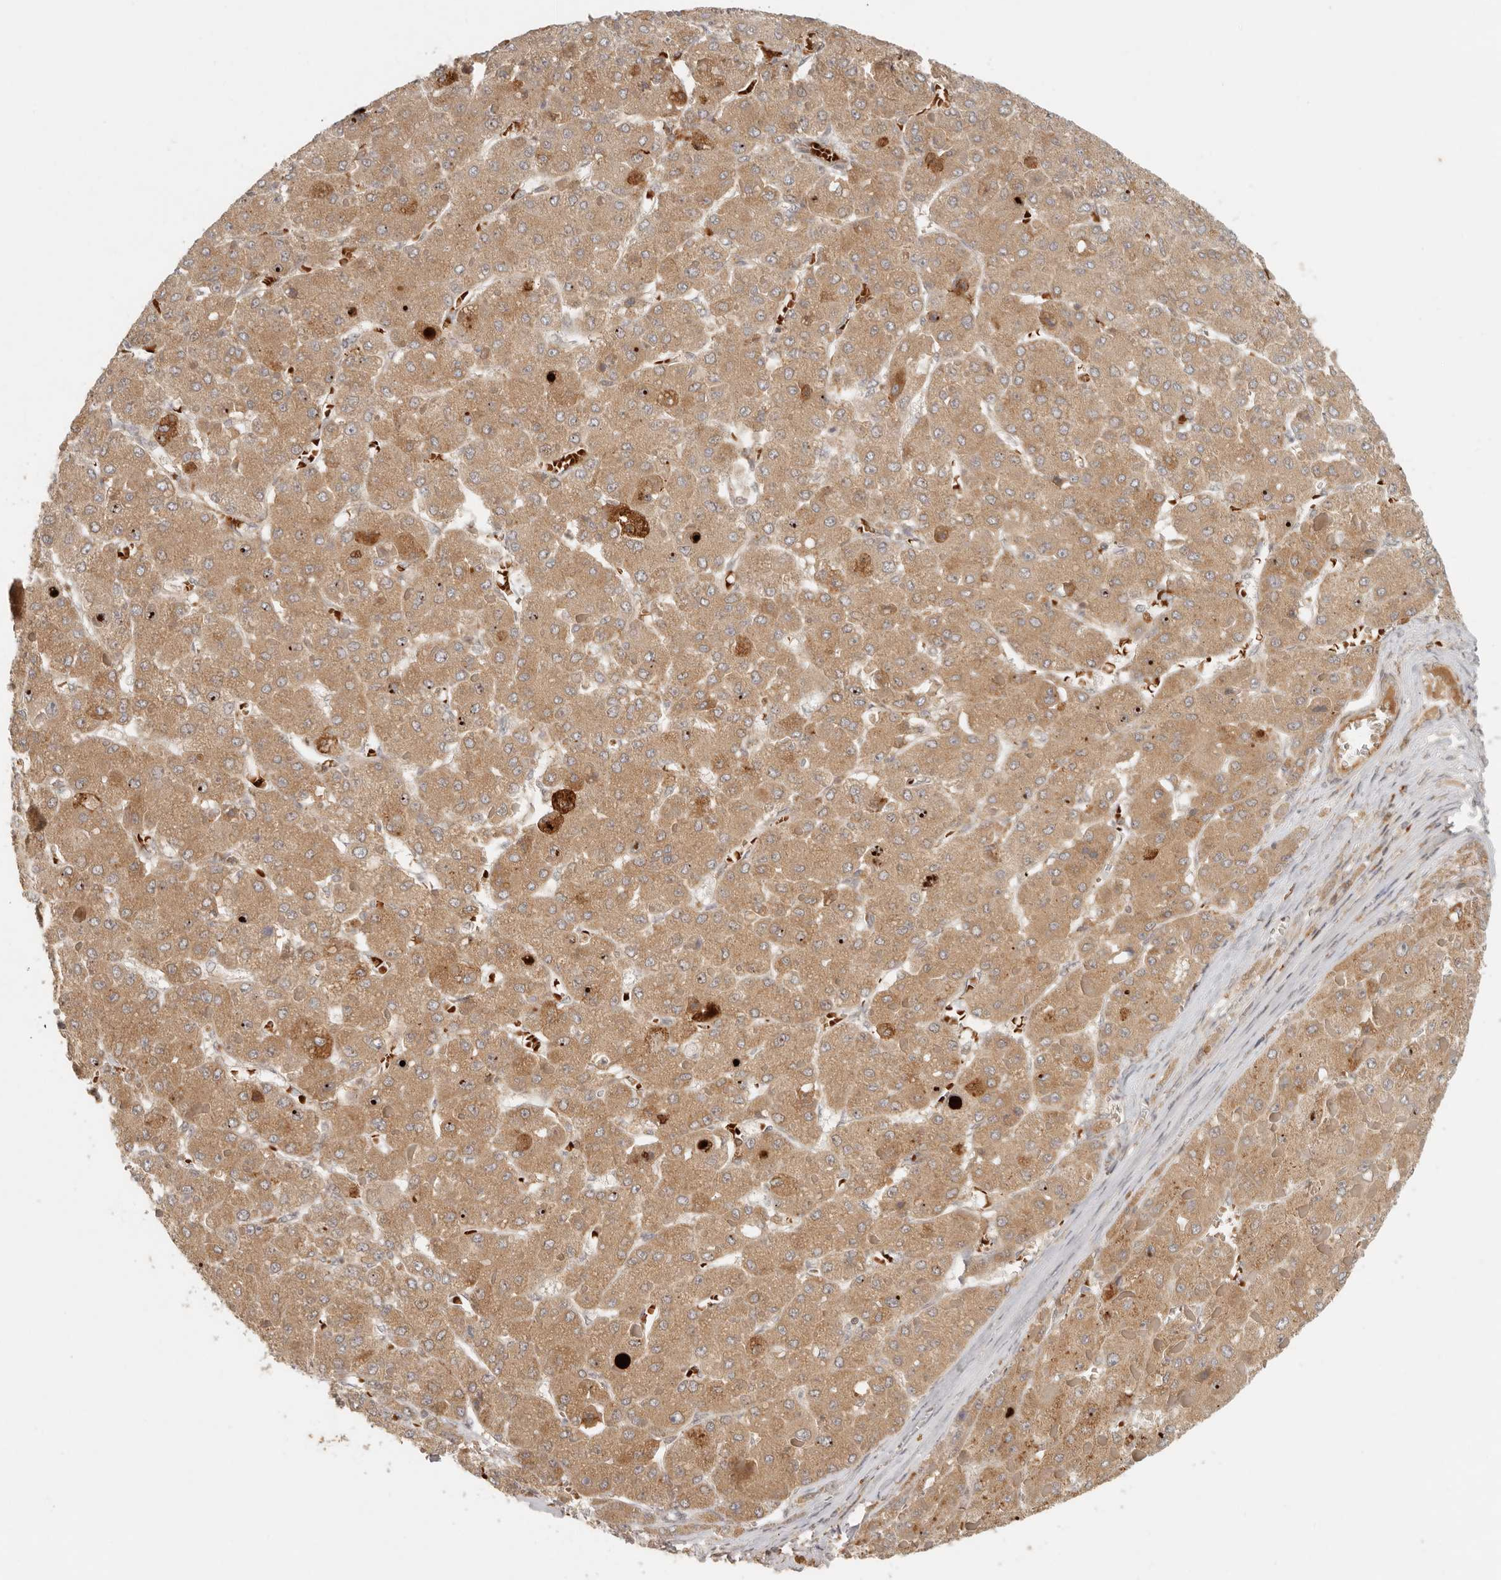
{"staining": {"intensity": "moderate", "quantity": ">75%", "location": "cytoplasmic/membranous"}, "tissue": "liver cancer", "cell_type": "Tumor cells", "image_type": "cancer", "snomed": [{"axis": "morphology", "description": "Carcinoma, Hepatocellular, NOS"}, {"axis": "topography", "description": "Liver"}], "caption": "Liver cancer (hepatocellular carcinoma) stained with DAB IHC displays medium levels of moderate cytoplasmic/membranous expression in about >75% of tumor cells.", "gene": "AHDC1", "patient": {"sex": "female", "age": 73}}